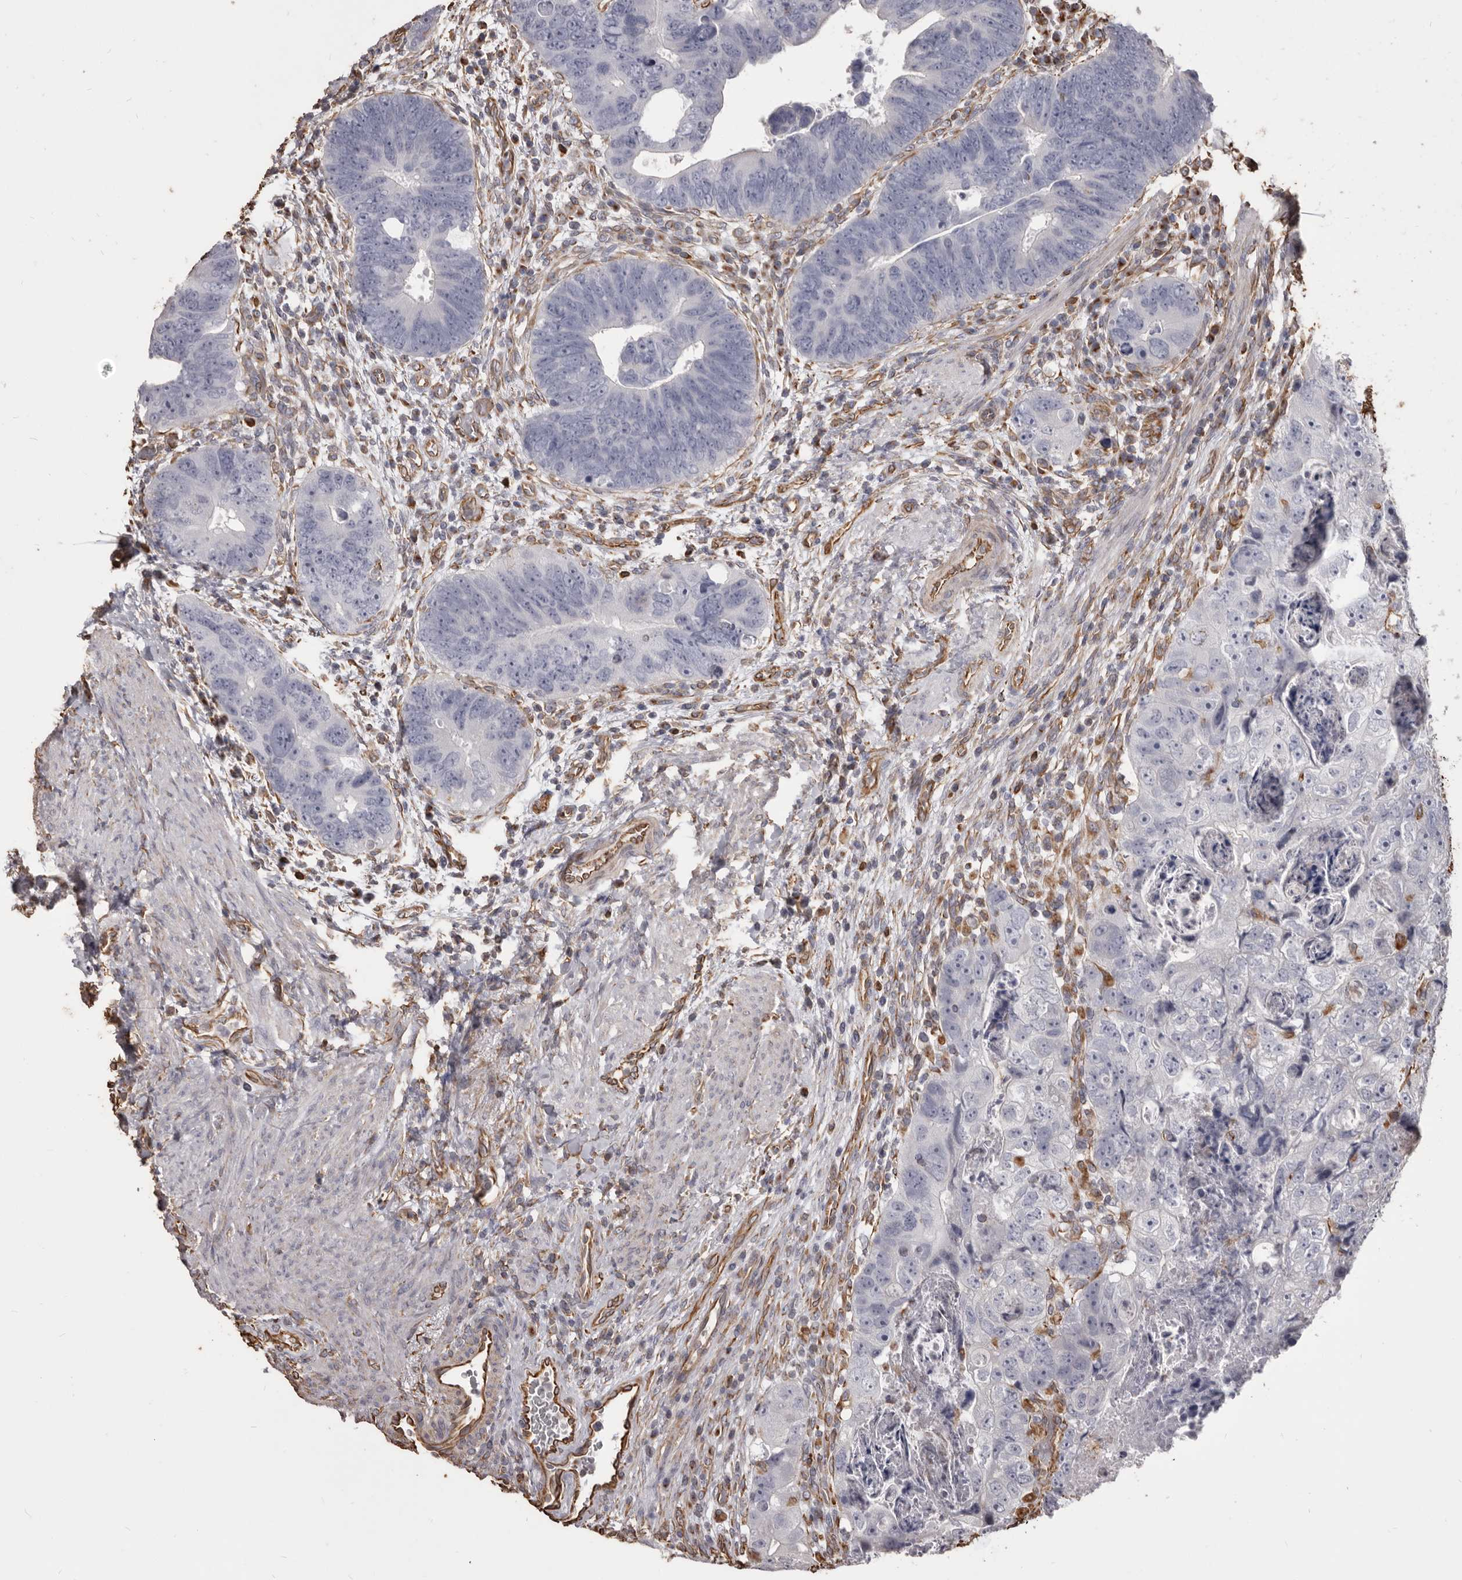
{"staining": {"intensity": "negative", "quantity": "none", "location": "none"}, "tissue": "colorectal cancer", "cell_type": "Tumor cells", "image_type": "cancer", "snomed": [{"axis": "morphology", "description": "Adenocarcinoma, NOS"}, {"axis": "topography", "description": "Rectum"}], "caption": "Colorectal cancer (adenocarcinoma) stained for a protein using immunohistochemistry shows no staining tumor cells.", "gene": "MTURN", "patient": {"sex": "male", "age": 59}}